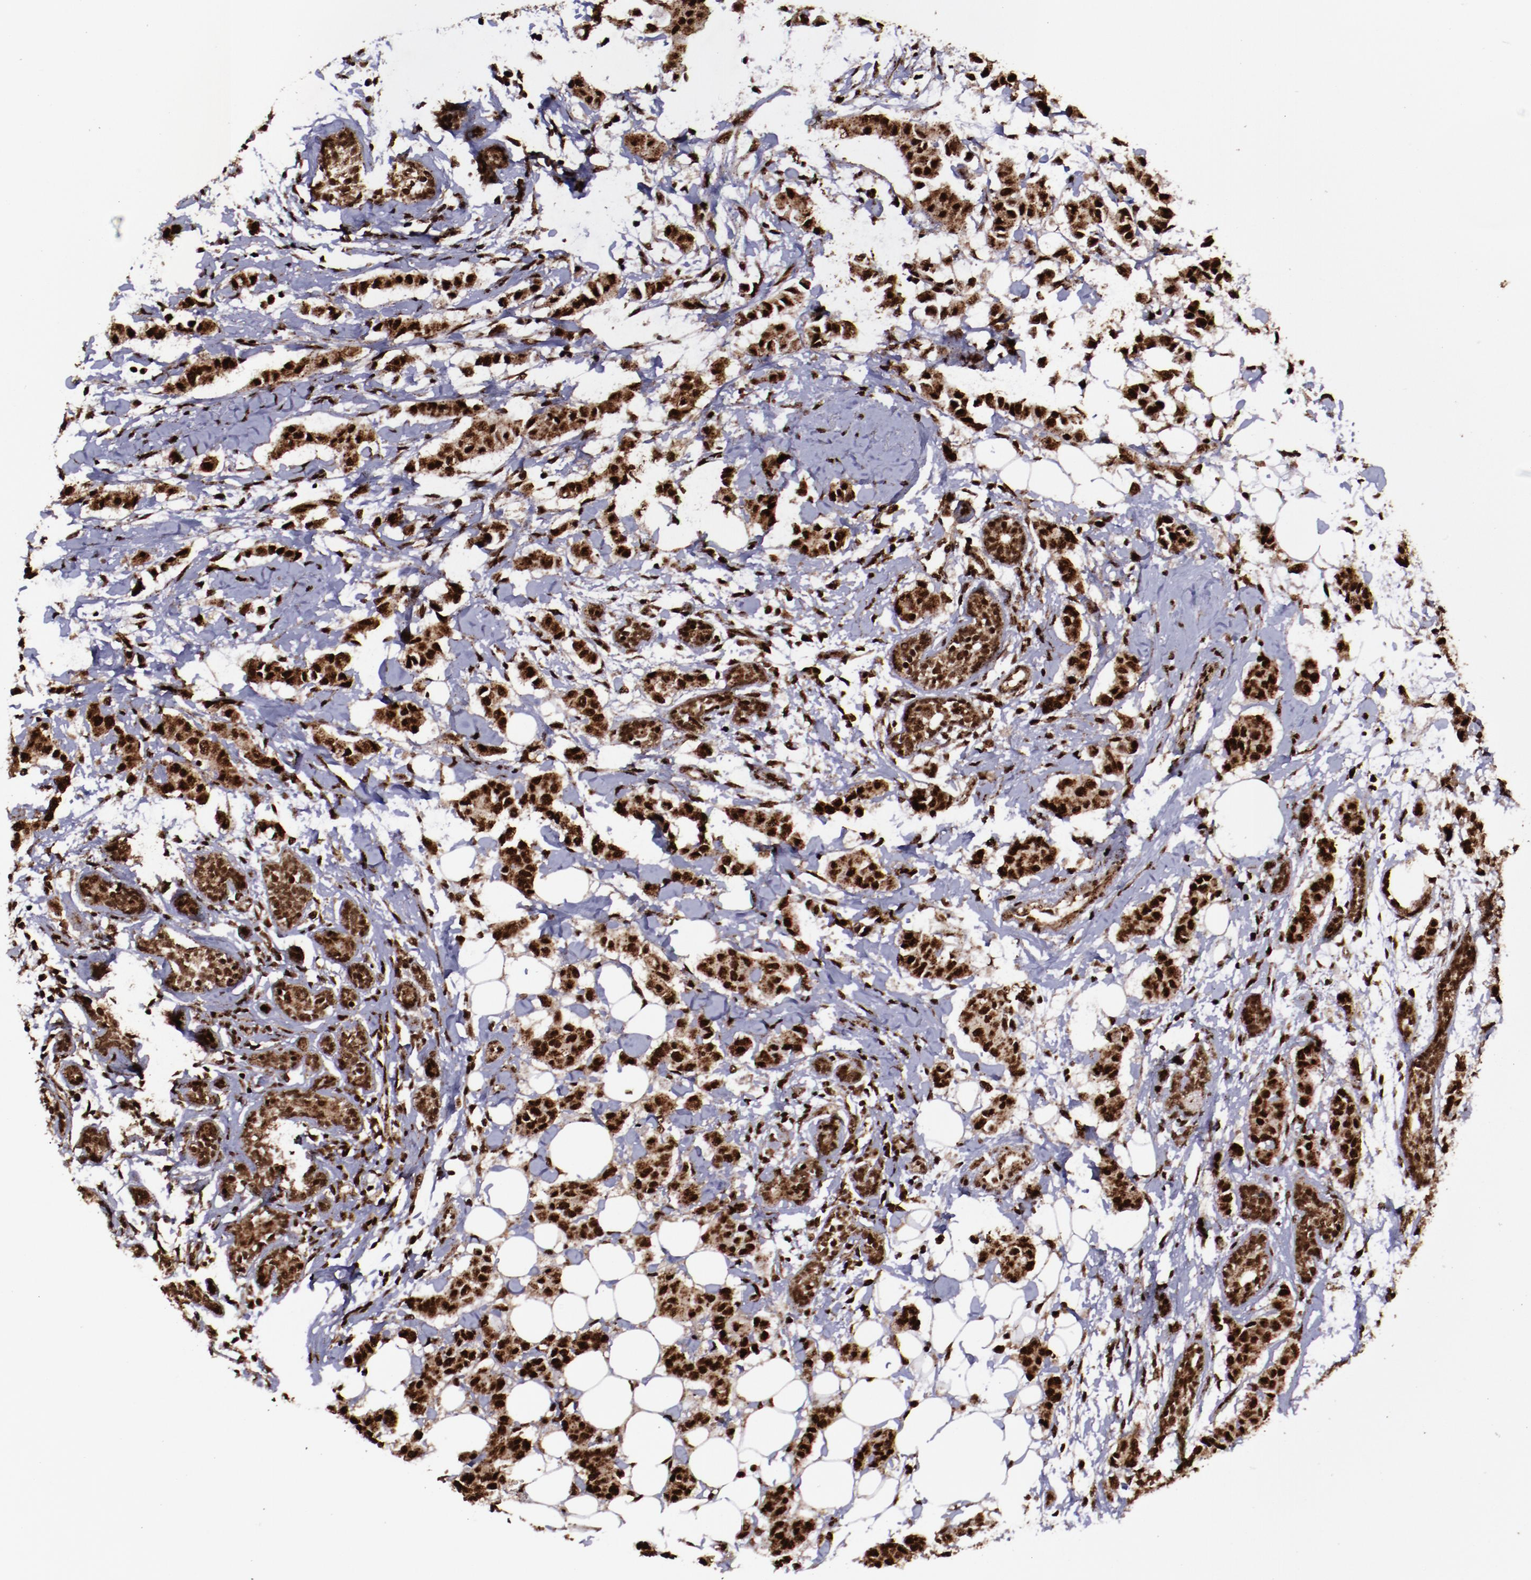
{"staining": {"intensity": "strong", "quantity": ">75%", "location": "cytoplasmic/membranous,nuclear"}, "tissue": "breast cancer", "cell_type": "Tumor cells", "image_type": "cancer", "snomed": [{"axis": "morphology", "description": "Duct carcinoma"}, {"axis": "topography", "description": "Breast"}], "caption": "An immunohistochemistry micrograph of neoplastic tissue is shown. Protein staining in brown shows strong cytoplasmic/membranous and nuclear positivity in breast infiltrating ductal carcinoma within tumor cells. The protein is stained brown, and the nuclei are stained in blue (DAB IHC with brightfield microscopy, high magnification).", "gene": "SNW1", "patient": {"sex": "female", "age": 40}}